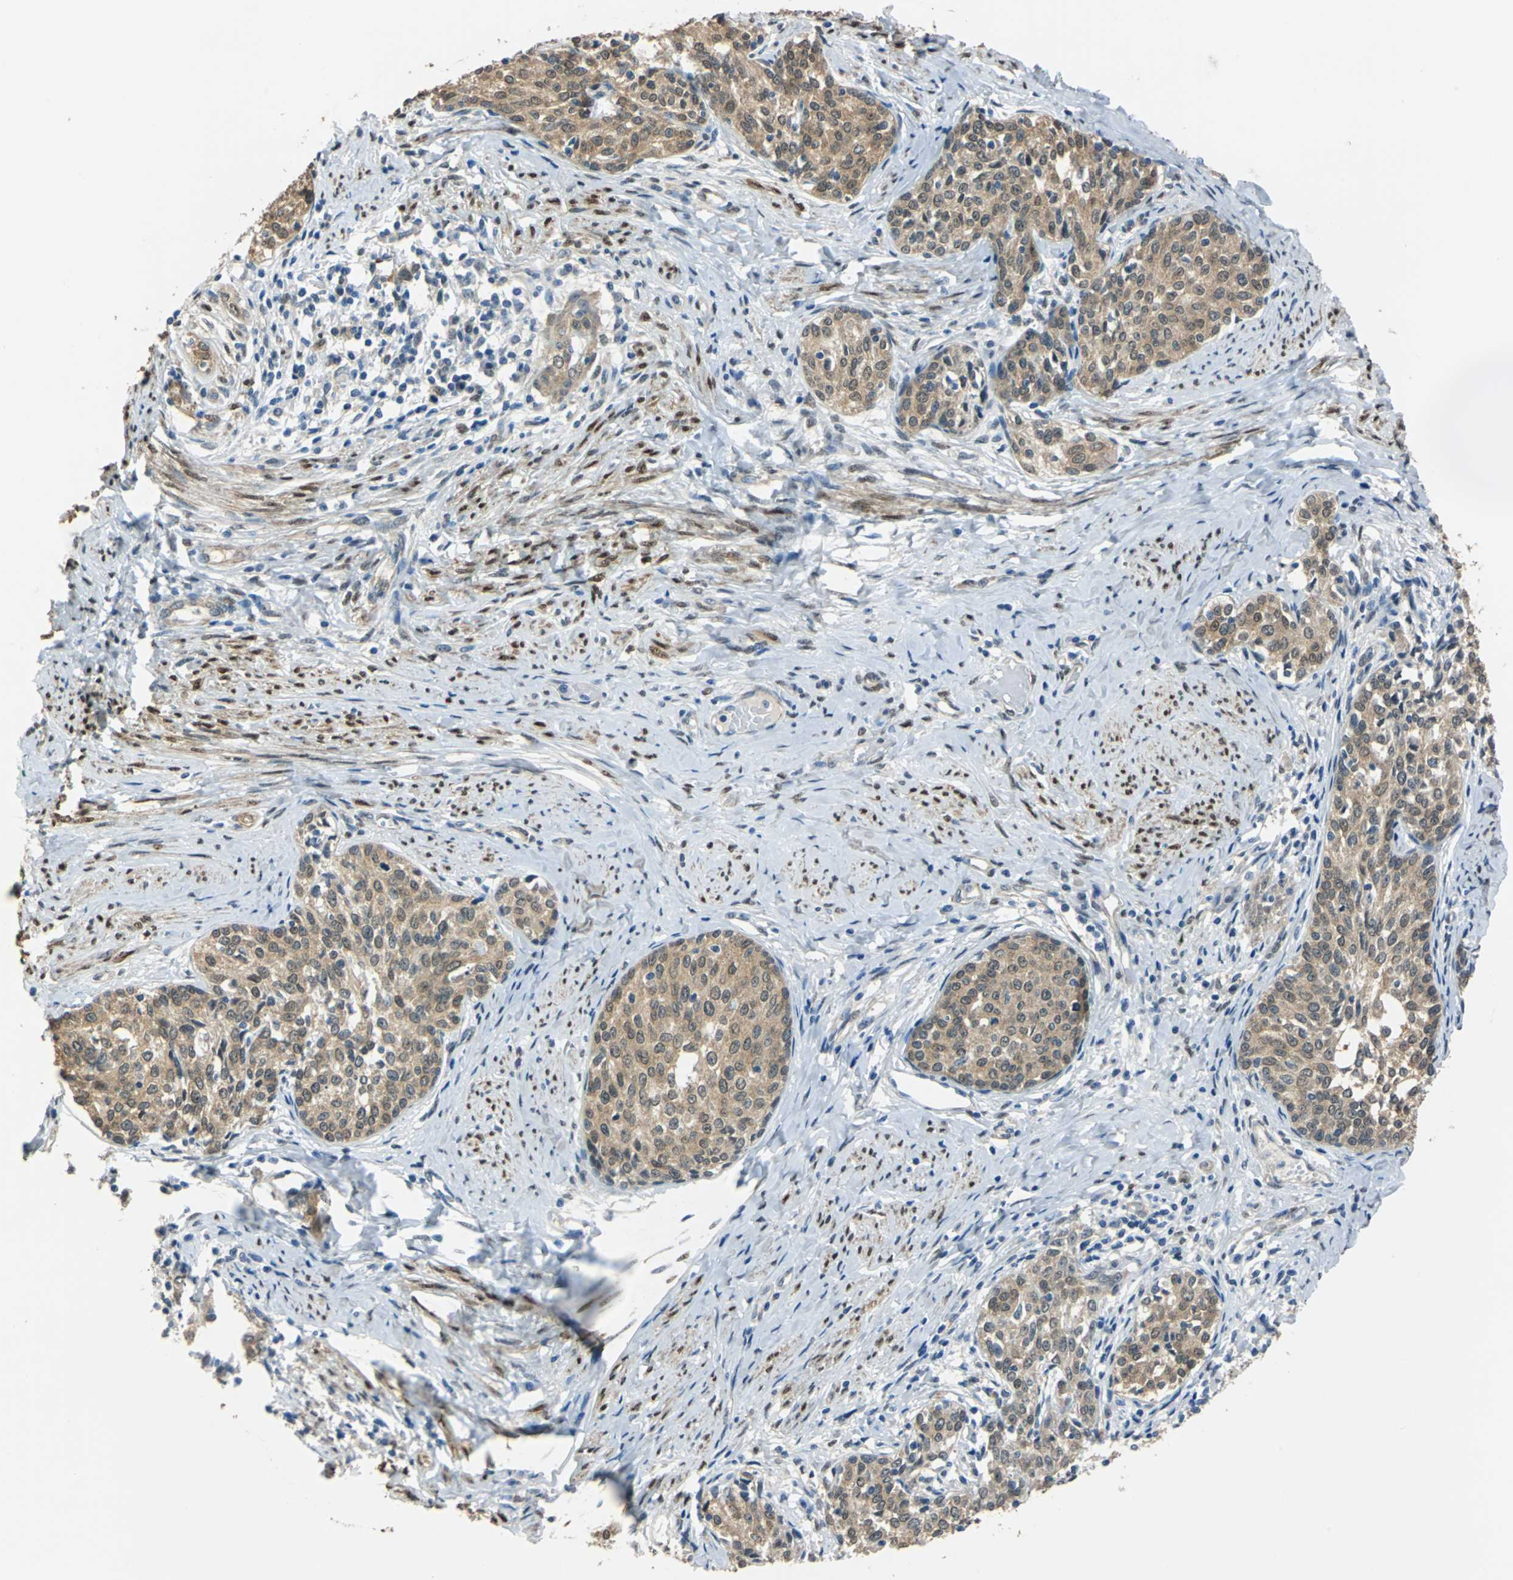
{"staining": {"intensity": "moderate", "quantity": ">75%", "location": "cytoplasmic/membranous,nuclear"}, "tissue": "cervical cancer", "cell_type": "Tumor cells", "image_type": "cancer", "snomed": [{"axis": "morphology", "description": "Squamous cell carcinoma, NOS"}, {"axis": "morphology", "description": "Adenocarcinoma, NOS"}, {"axis": "topography", "description": "Cervix"}], "caption": "Tumor cells reveal moderate cytoplasmic/membranous and nuclear positivity in about >75% of cells in cervical squamous cell carcinoma. The staining is performed using DAB (3,3'-diaminobenzidine) brown chromogen to label protein expression. The nuclei are counter-stained blue using hematoxylin.", "gene": "FKBP4", "patient": {"sex": "female", "age": 52}}